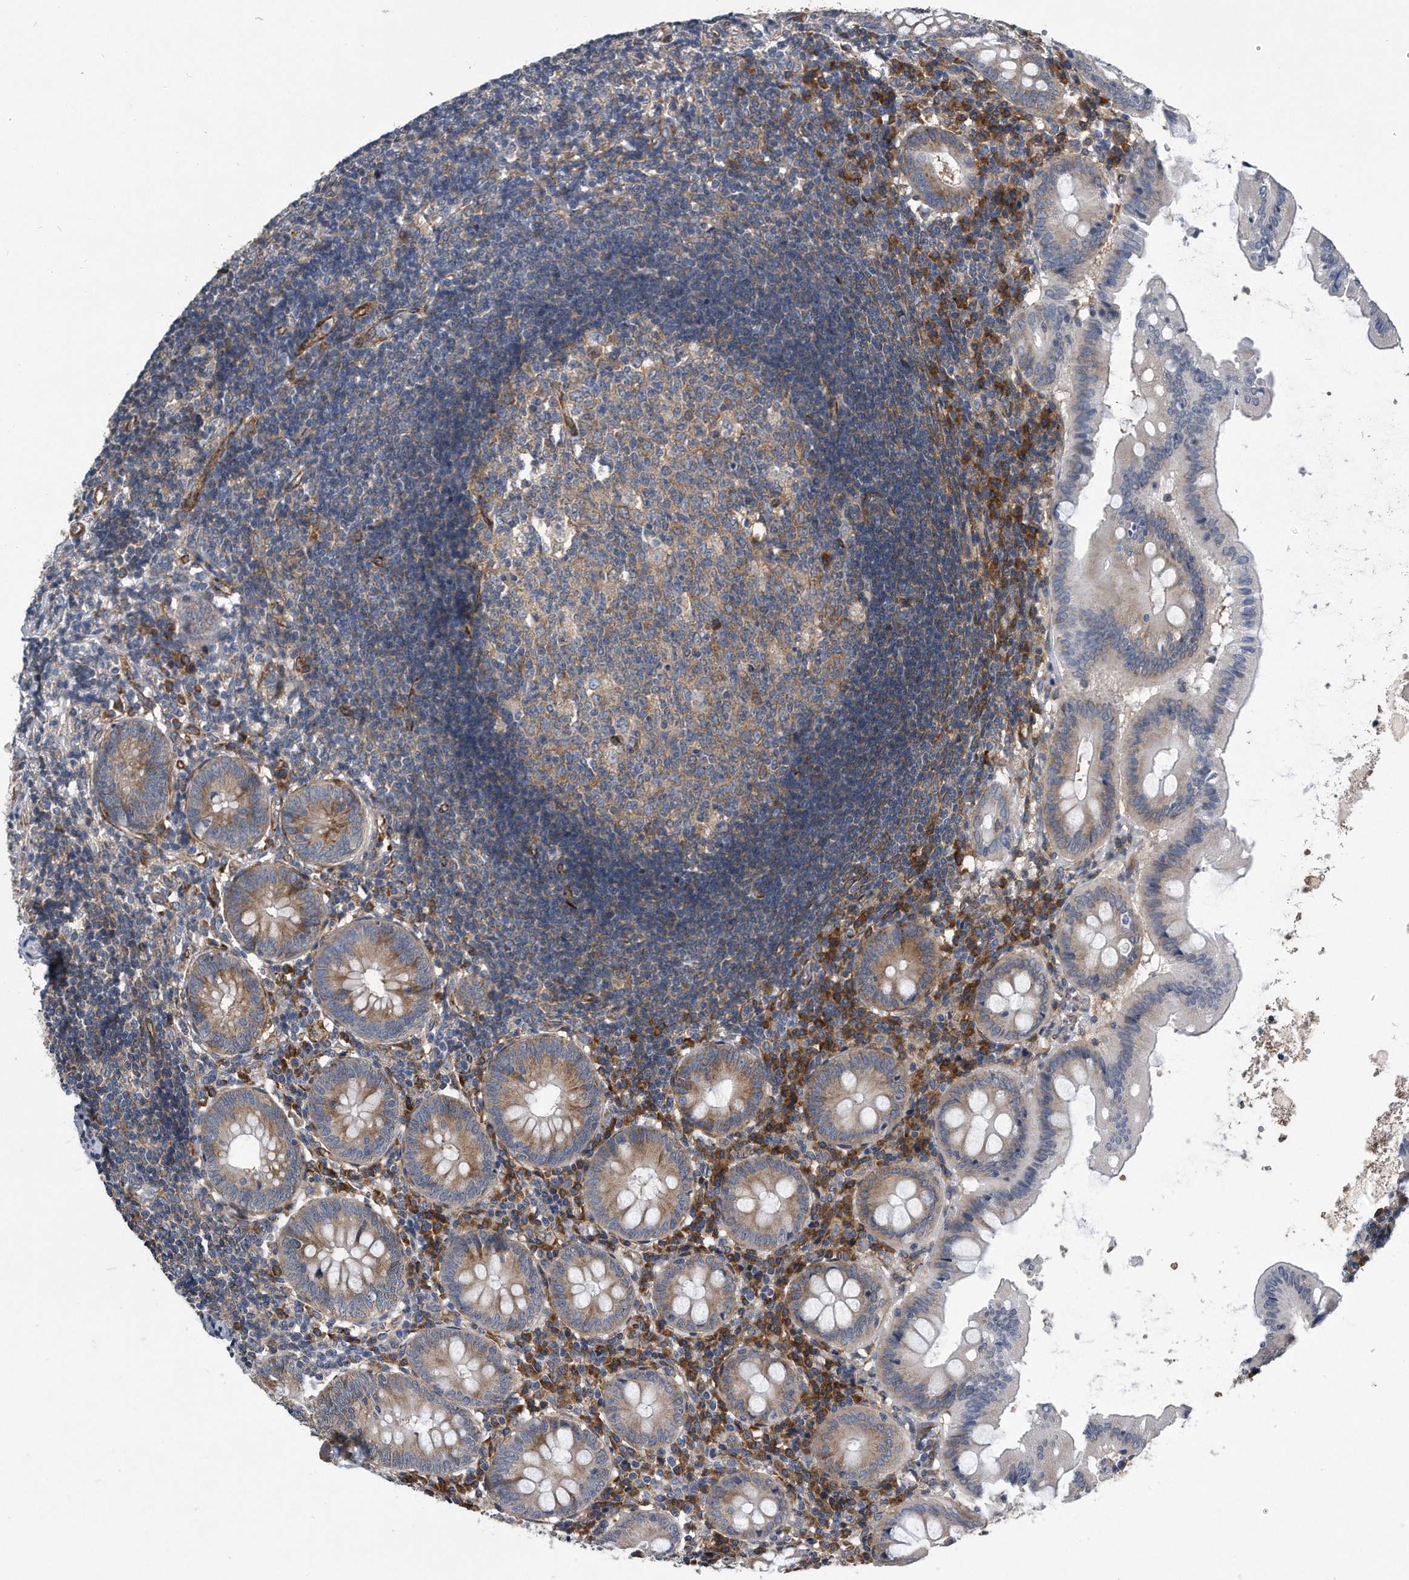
{"staining": {"intensity": "moderate", "quantity": "25%-75%", "location": "cytoplasmic/membranous"}, "tissue": "appendix", "cell_type": "Glandular cells", "image_type": "normal", "snomed": [{"axis": "morphology", "description": "Normal tissue, NOS"}, {"axis": "topography", "description": "Appendix"}], "caption": "Human appendix stained with a brown dye demonstrates moderate cytoplasmic/membranous positive staining in about 25%-75% of glandular cells.", "gene": "EIF2B4", "patient": {"sex": "female", "age": 54}}